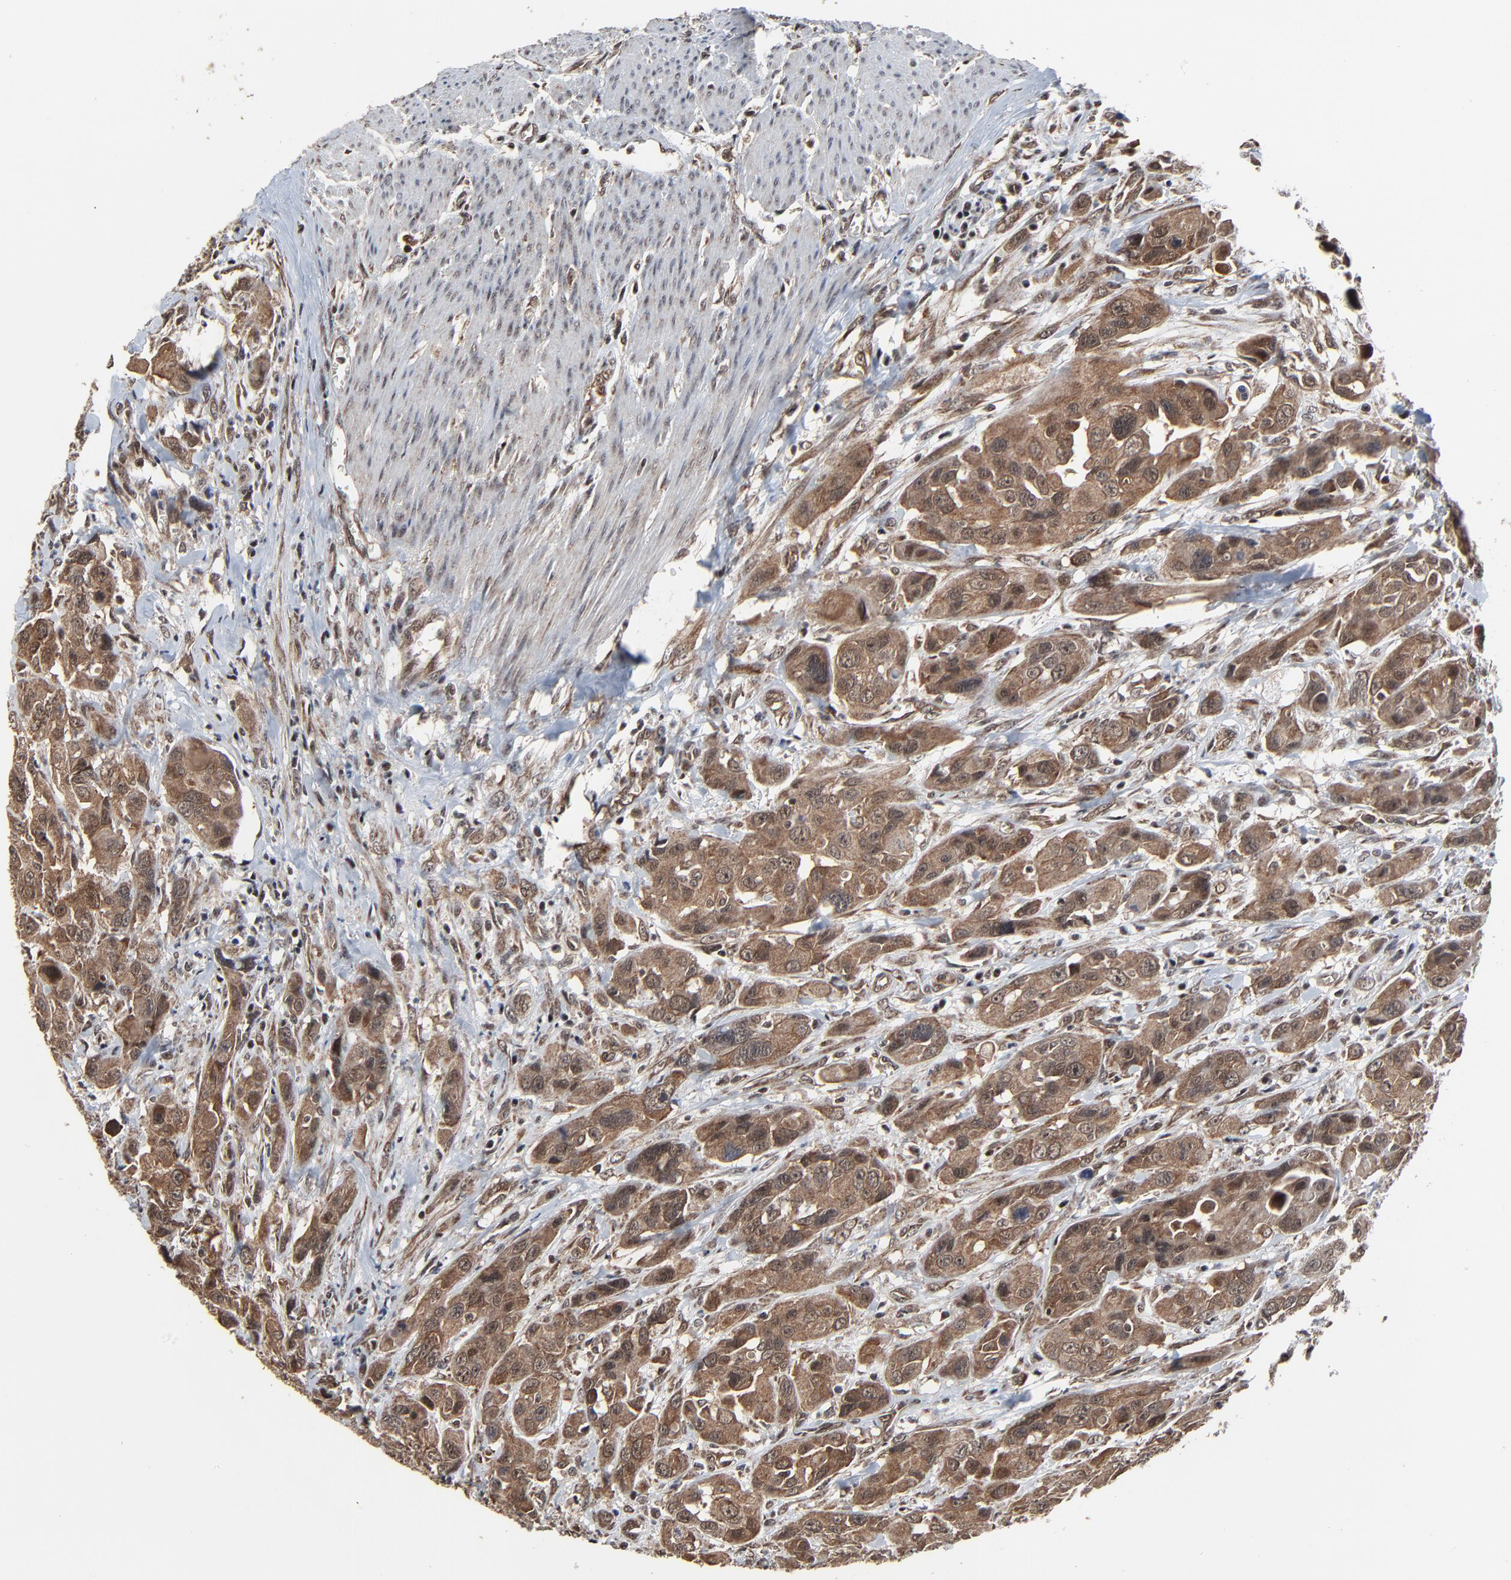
{"staining": {"intensity": "moderate", "quantity": ">75%", "location": "cytoplasmic/membranous"}, "tissue": "urothelial cancer", "cell_type": "Tumor cells", "image_type": "cancer", "snomed": [{"axis": "morphology", "description": "Urothelial carcinoma, High grade"}, {"axis": "topography", "description": "Urinary bladder"}], "caption": "Immunohistochemical staining of urothelial cancer reveals medium levels of moderate cytoplasmic/membranous protein staining in about >75% of tumor cells.", "gene": "RHOJ", "patient": {"sex": "male", "age": 73}}